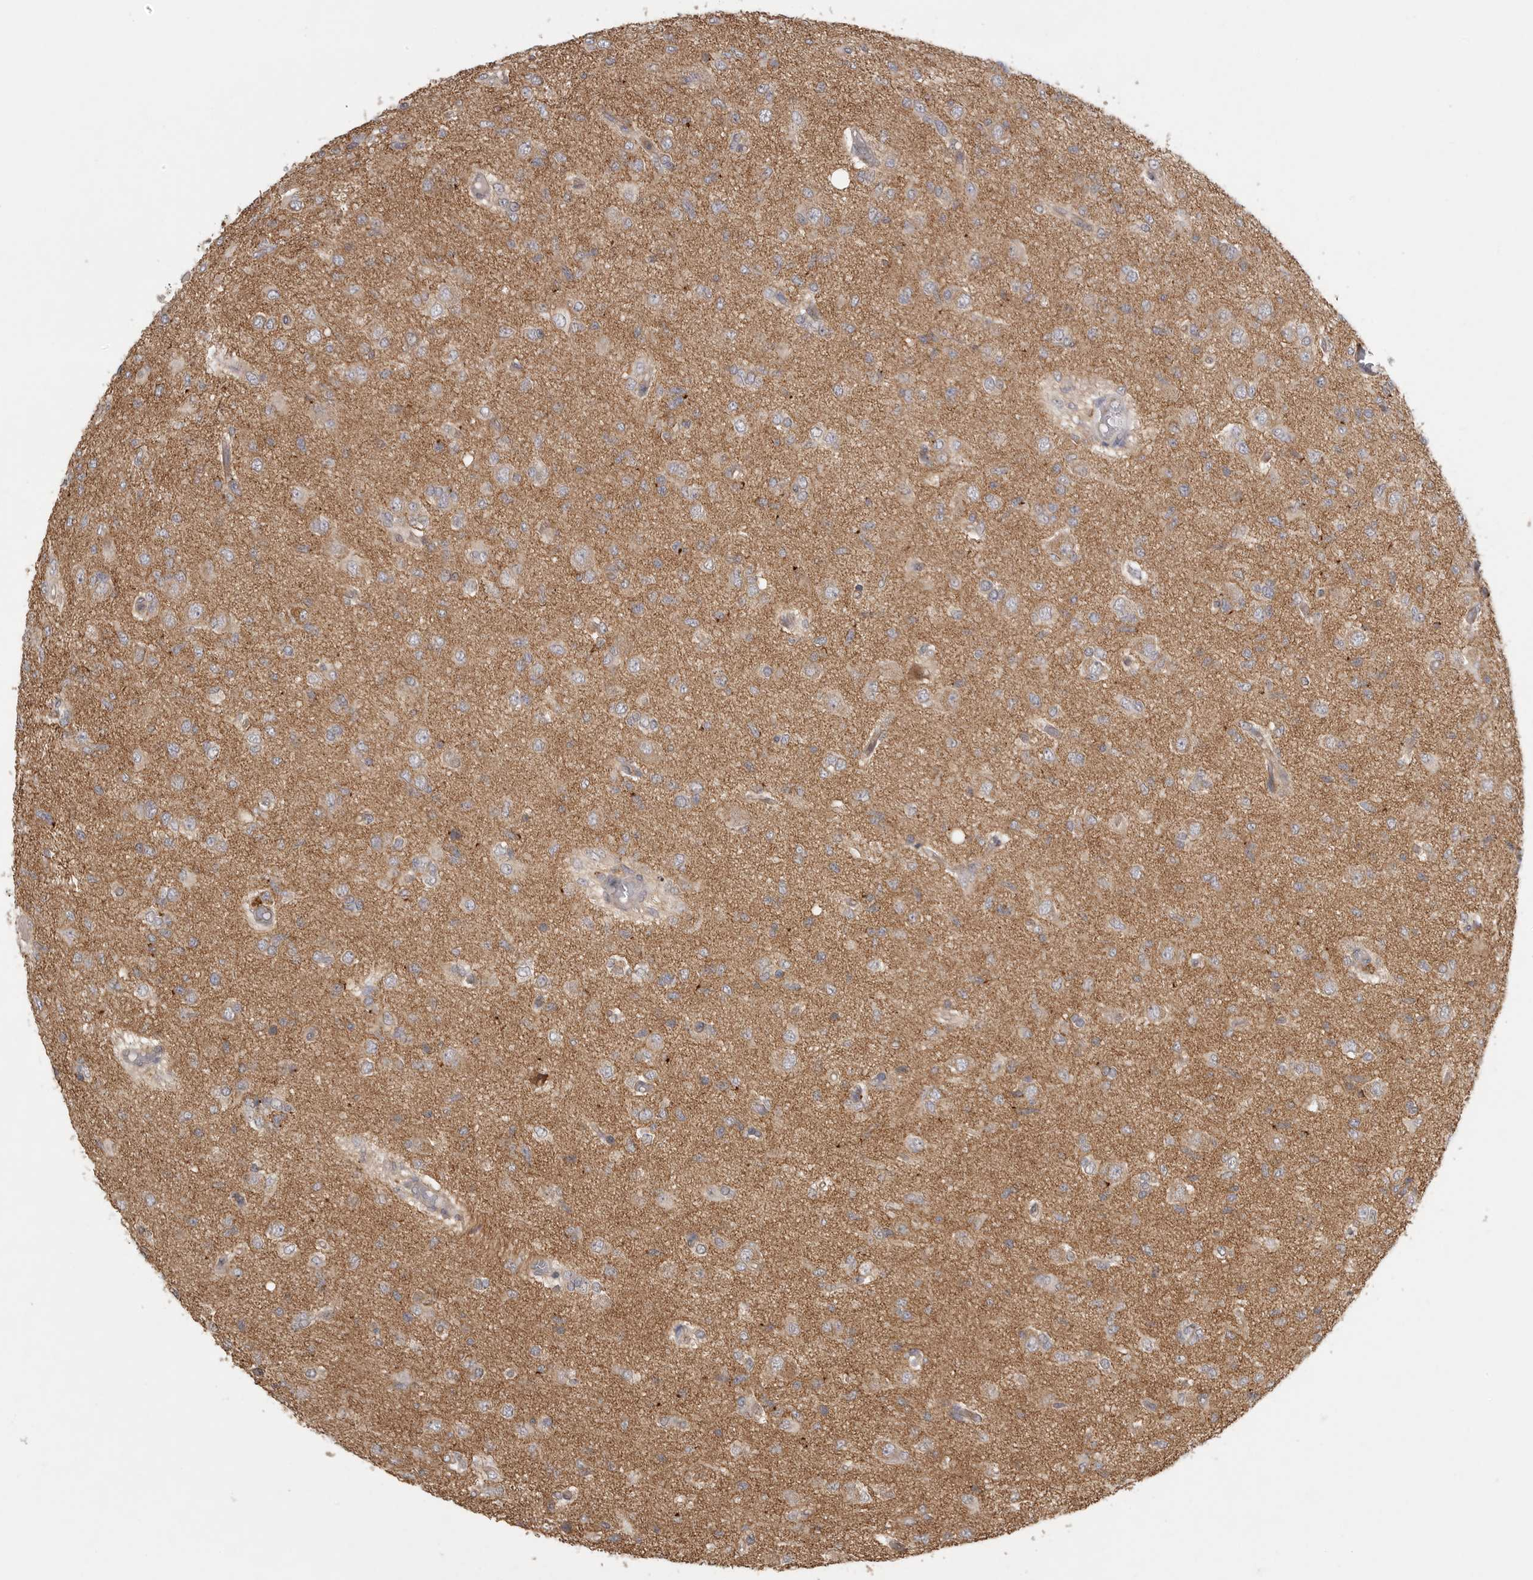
{"staining": {"intensity": "weak", "quantity": ">75%", "location": "cytoplasmic/membranous"}, "tissue": "glioma", "cell_type": "Tumor cells", "image_type": "cancer", "snomed": [{"axis": "morphology", "description": "Glioma, malignant, High grade"}, {"axis": "topography", "description": "Brain"}], "caption": "Protein expression analysis of human malignant high-grade glioma reveals weak cytoplasmic/membranous expression in approximately >75% of tumor cells. Nuclei are stained in blue.", "gene": "ZNF232", "patient": {"sex": "female", "age": 59}}